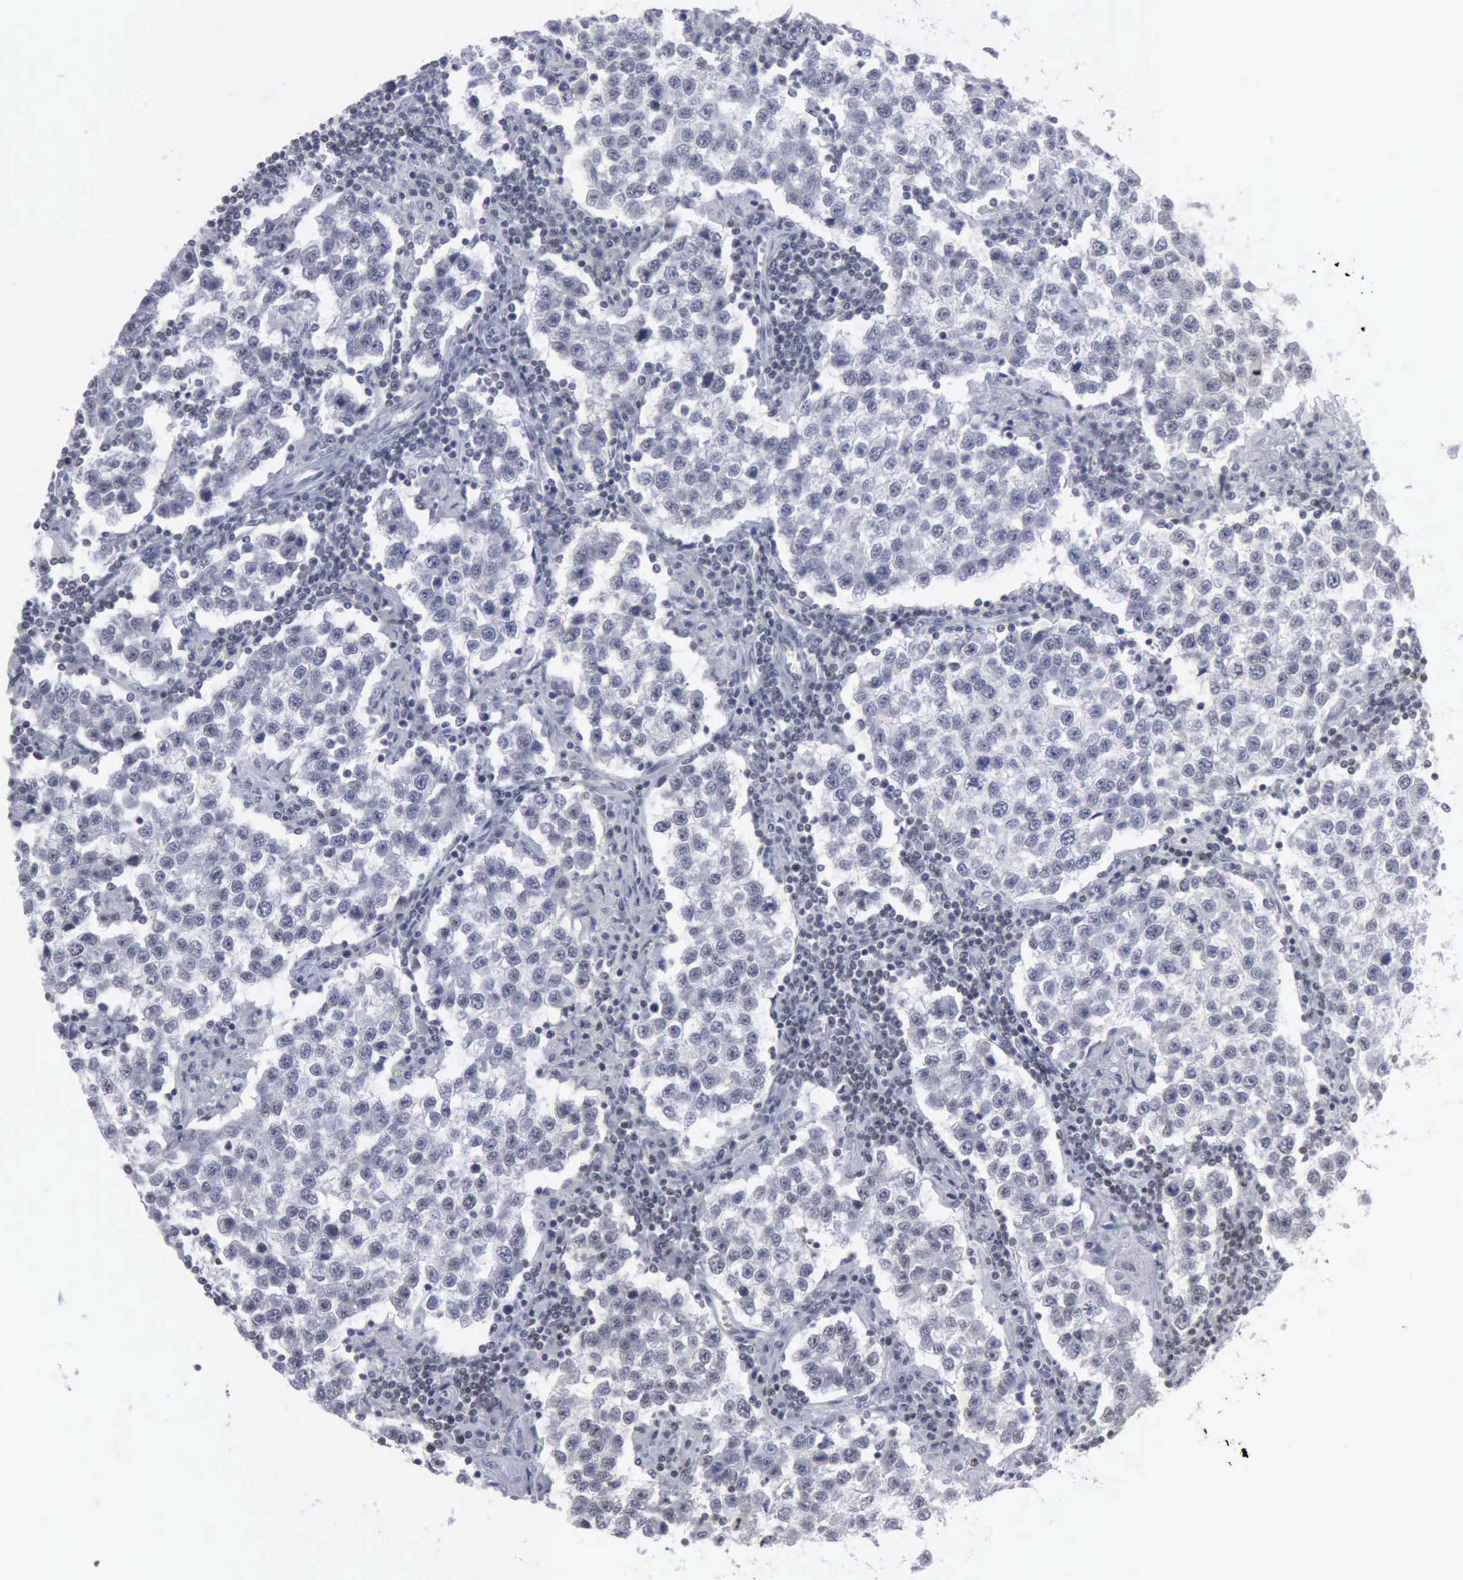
{"staining": {"intensity": "weak", "quantity": "25%-75%", "location": "nuclear"}, "tissue": "testis cancer", "cell_type": "Tumor cells", "image_type": "cancer", "snomed": [{"axis": "morphology", "description": "Seminoma, NOS"}, {"axis": "topography", "description": "Testis"}], "caption": "Immunohistochemistry (IHC) micrograph of human testis cancer (seminoma) stained for a protein (brown), which displays low levels of weak nuclear staining in approximately 25%-75% of tumor cells.", "gene": "XPA", "patient": {"sex": "male", "age": 36}}